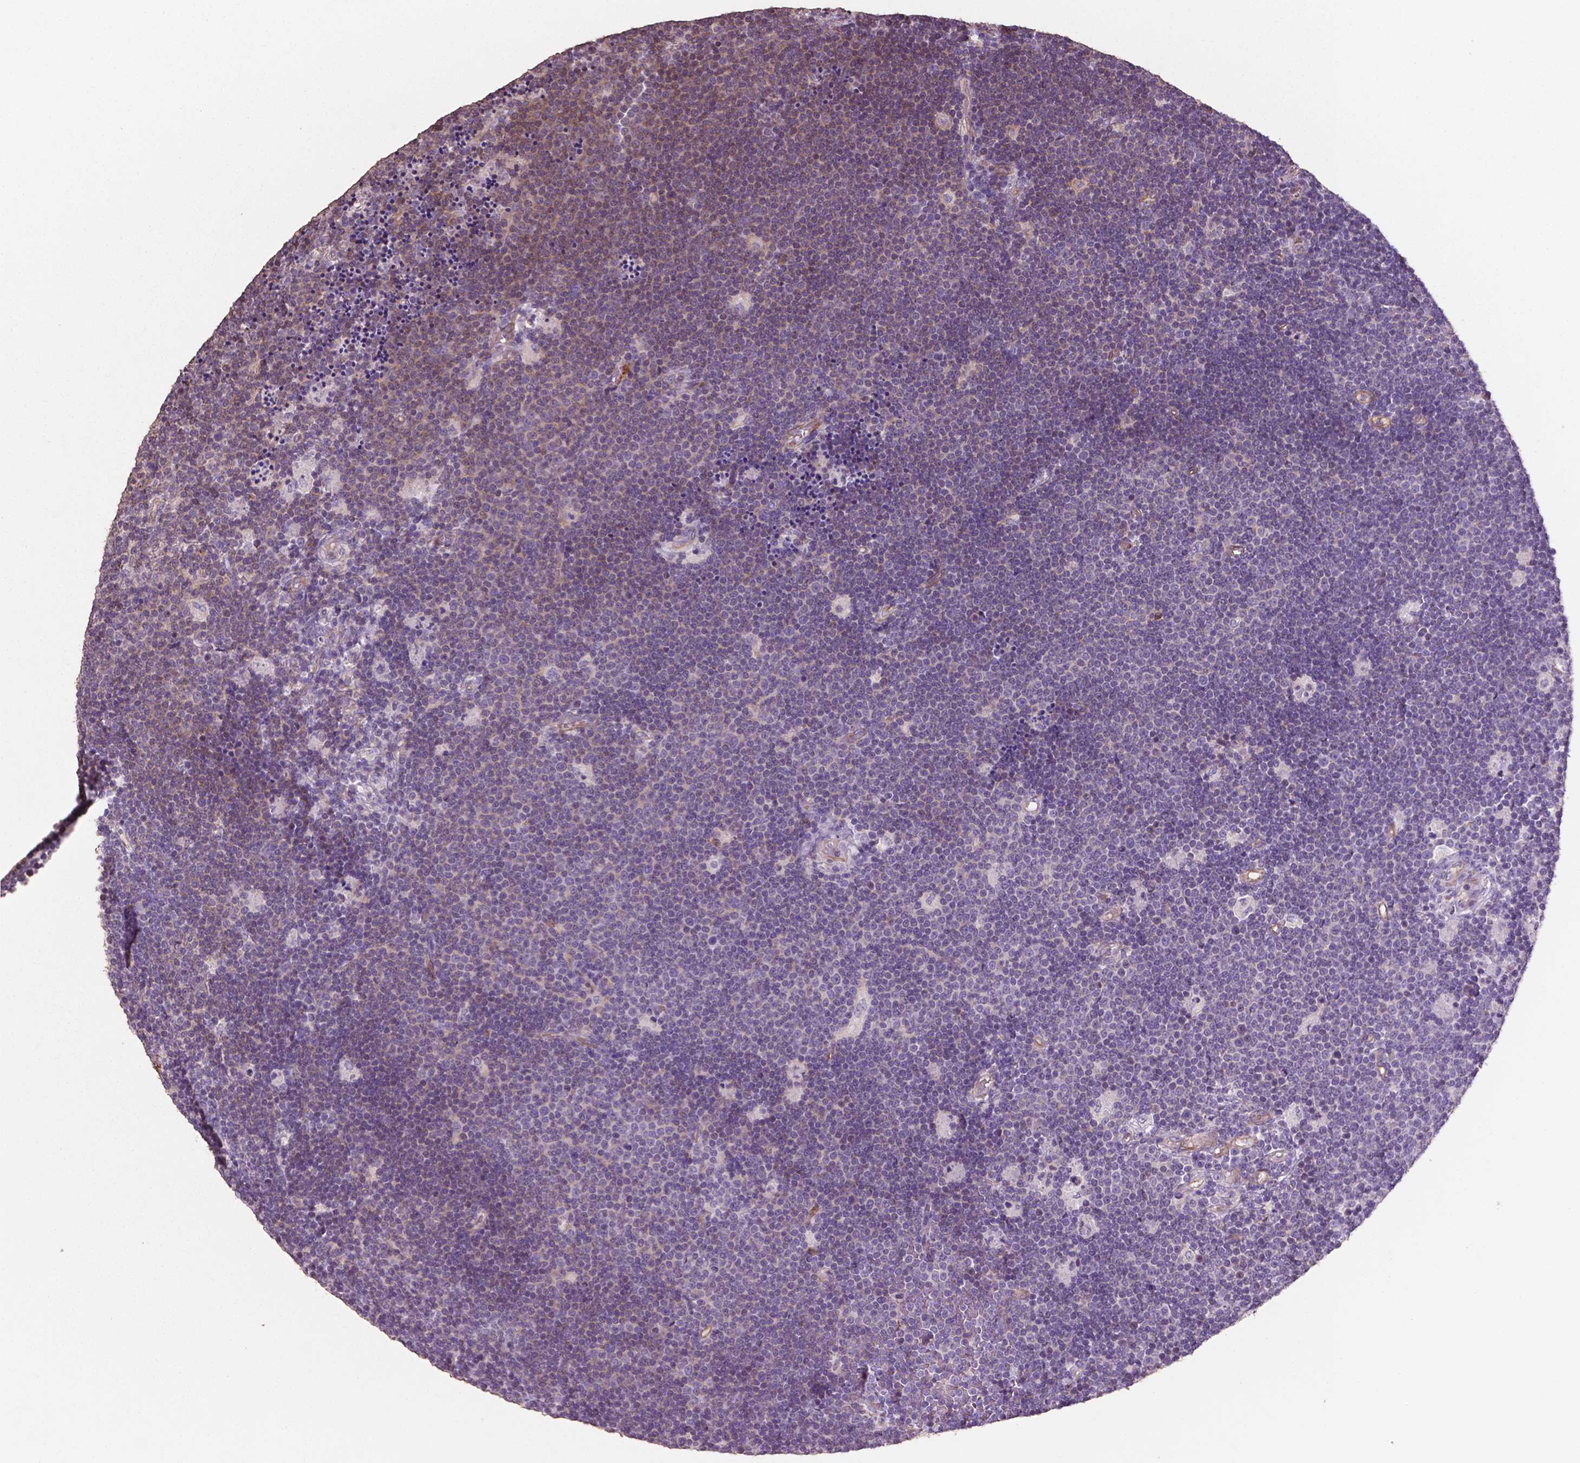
{"staining": {"intensity": "weak", "quantity": "<25%", "location": "cytoplasmic/membranous"}, "tissue": "lymphoma", "cell_type": "Tumor cells", "image_type": "cancer", "snomed": [{"axis": "morphology", "description": "Malignant lymphoma, non-Hodgkin's type, Low grade"}, {"axis": "topography", "description": "Brain"}], "caption": "DAB (3,3'-diaminobenzidine) immunohistochemical staining of lymphoma displays no significant staining in tumor cells.", "gene": "COMMD4", "patient": {"sex": "female", "age": 66}}